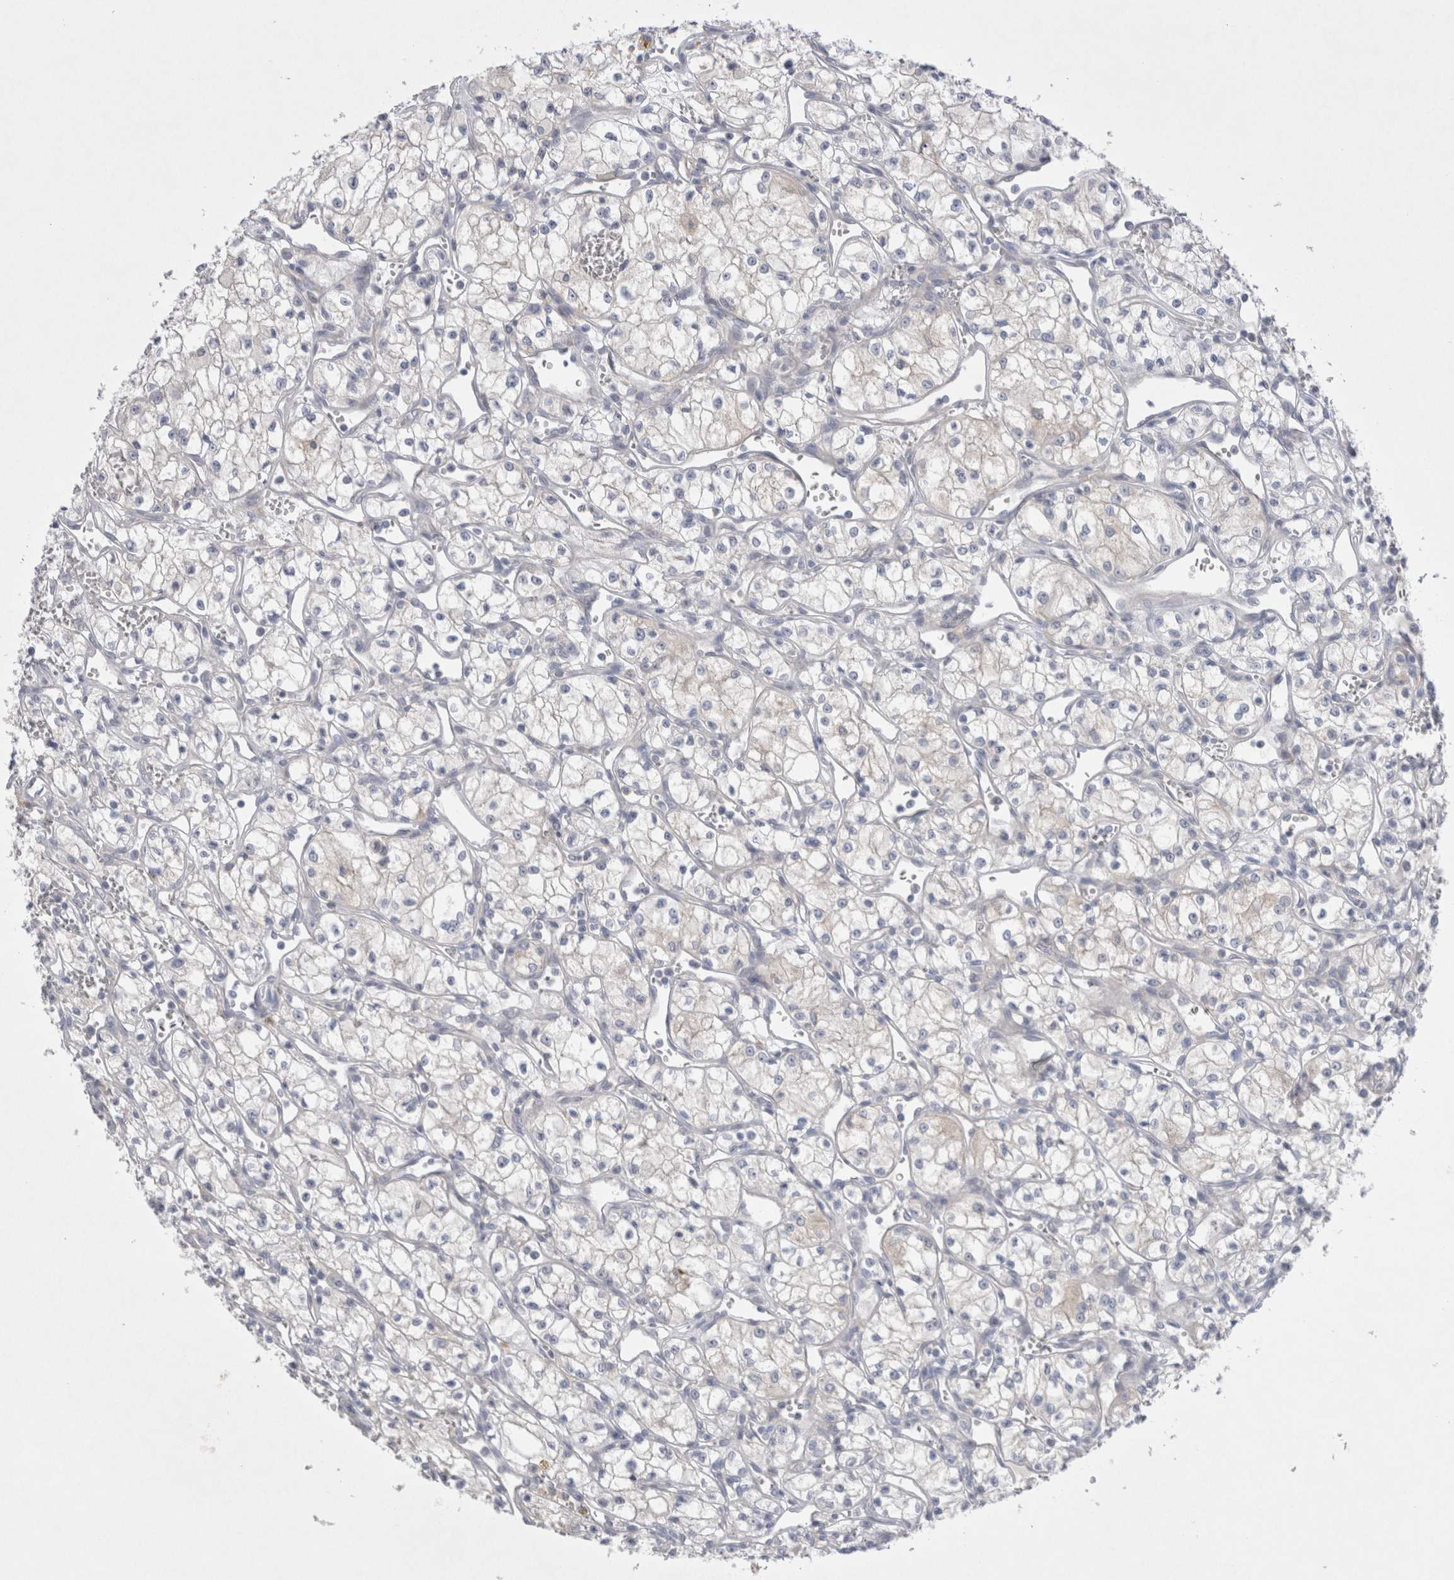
{"staining": {"intensity": "negative", "quantity": "none", "location": "none"}, "tissue": "renal cancer", "cell_type": "Tumor cells", "image_type": "cancer", "snomed": [{"axis": "morphology", "description": "Adenocarcinoma, NOS"}, {"axis": "topography", "description": "Kidney"}], "caption": "Protein analysis of adenocarcinoma (renal) demonstrates no significant expression in tumor cells.", "gene": "RBM12B", "patient": {"sex": "male", "age": 59}}